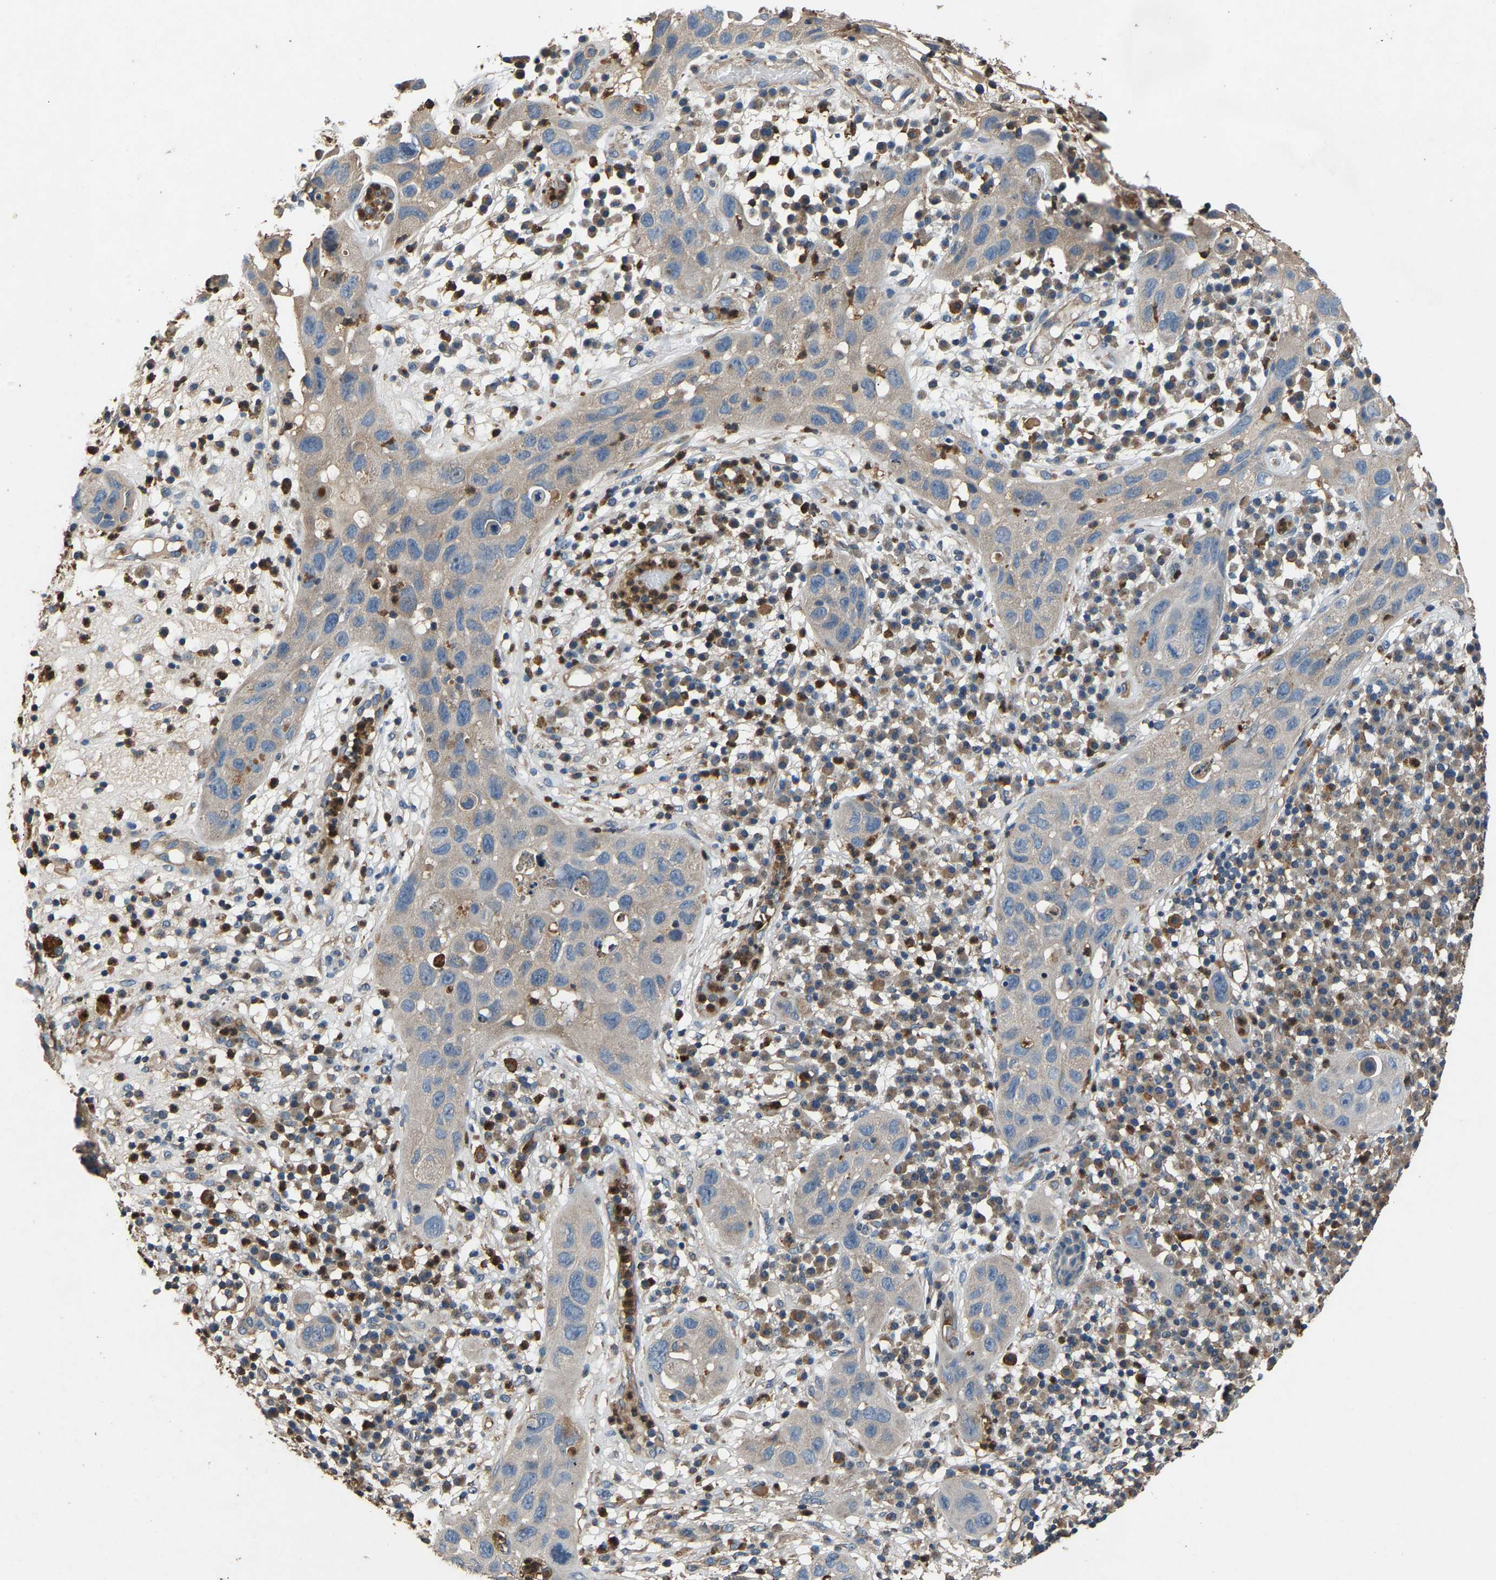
{"staining": {"intensity": "weak", "quantity": "<25%", "location": "cytoplasmic/membranous"}, "tissue": "skin cancer", "cell_type": "Tumor cells", "image_type": "cancer", "snomed": [{"axis": "morphology", "description": "Squamous cell carcinoma in situ, NOS"}, {"axis": "morphology", "description": "Squamous cell carcinoma, NOS"}, {"axis": "topography", "description": "Skin"}], "caption": "Immunohistochemistry image of neoplastic tissue: squamous cell carcinoma in situ (skin) stained with DAB (3,3'-diaminobenzidine) demonstrates no significant protein expression in tumor cells.", "gene": "PPID", "patient": {"sex": "male", "age": 93}}